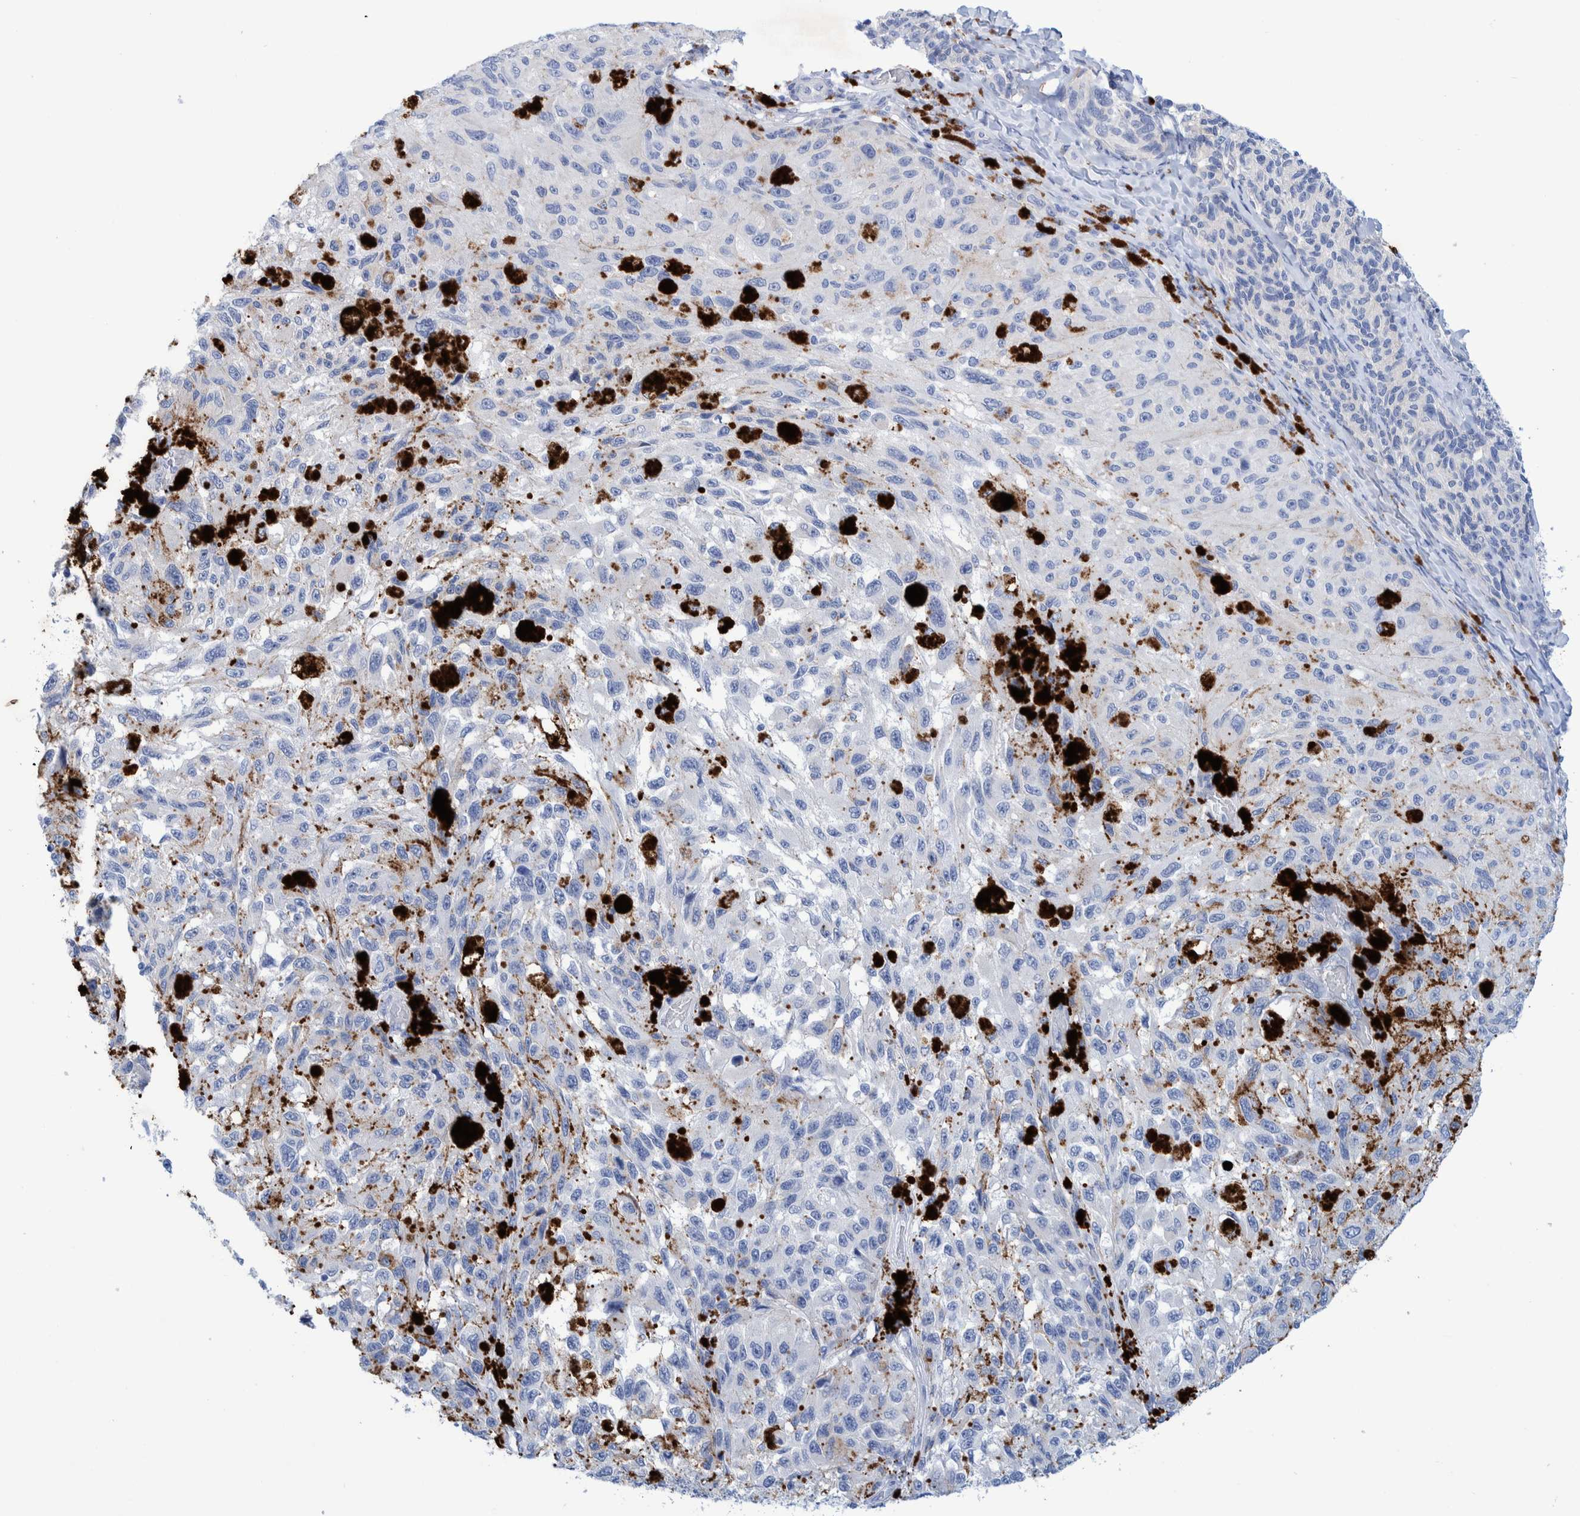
{"staining": {"intensity": "negative", "quantity": "none", "location": "none"}, "tissue": "melanoma", "cell_type": "Tumor cells", "image_type": "cancer", "snomed": [{"axis": "morphology", "description": "Malignant melanoma, NOS"}, {"axis": "topography", "description": "Skin"}], "caption": "Immunohistochemical staining of human melanoma exhibits no significant expression in tumor cells. The staining is performed using DAB brown chromogen with nuclei counter-stained in using hematoxylin.", "gene": "PERP", "patient": {"sex": "female", "age": 73}}